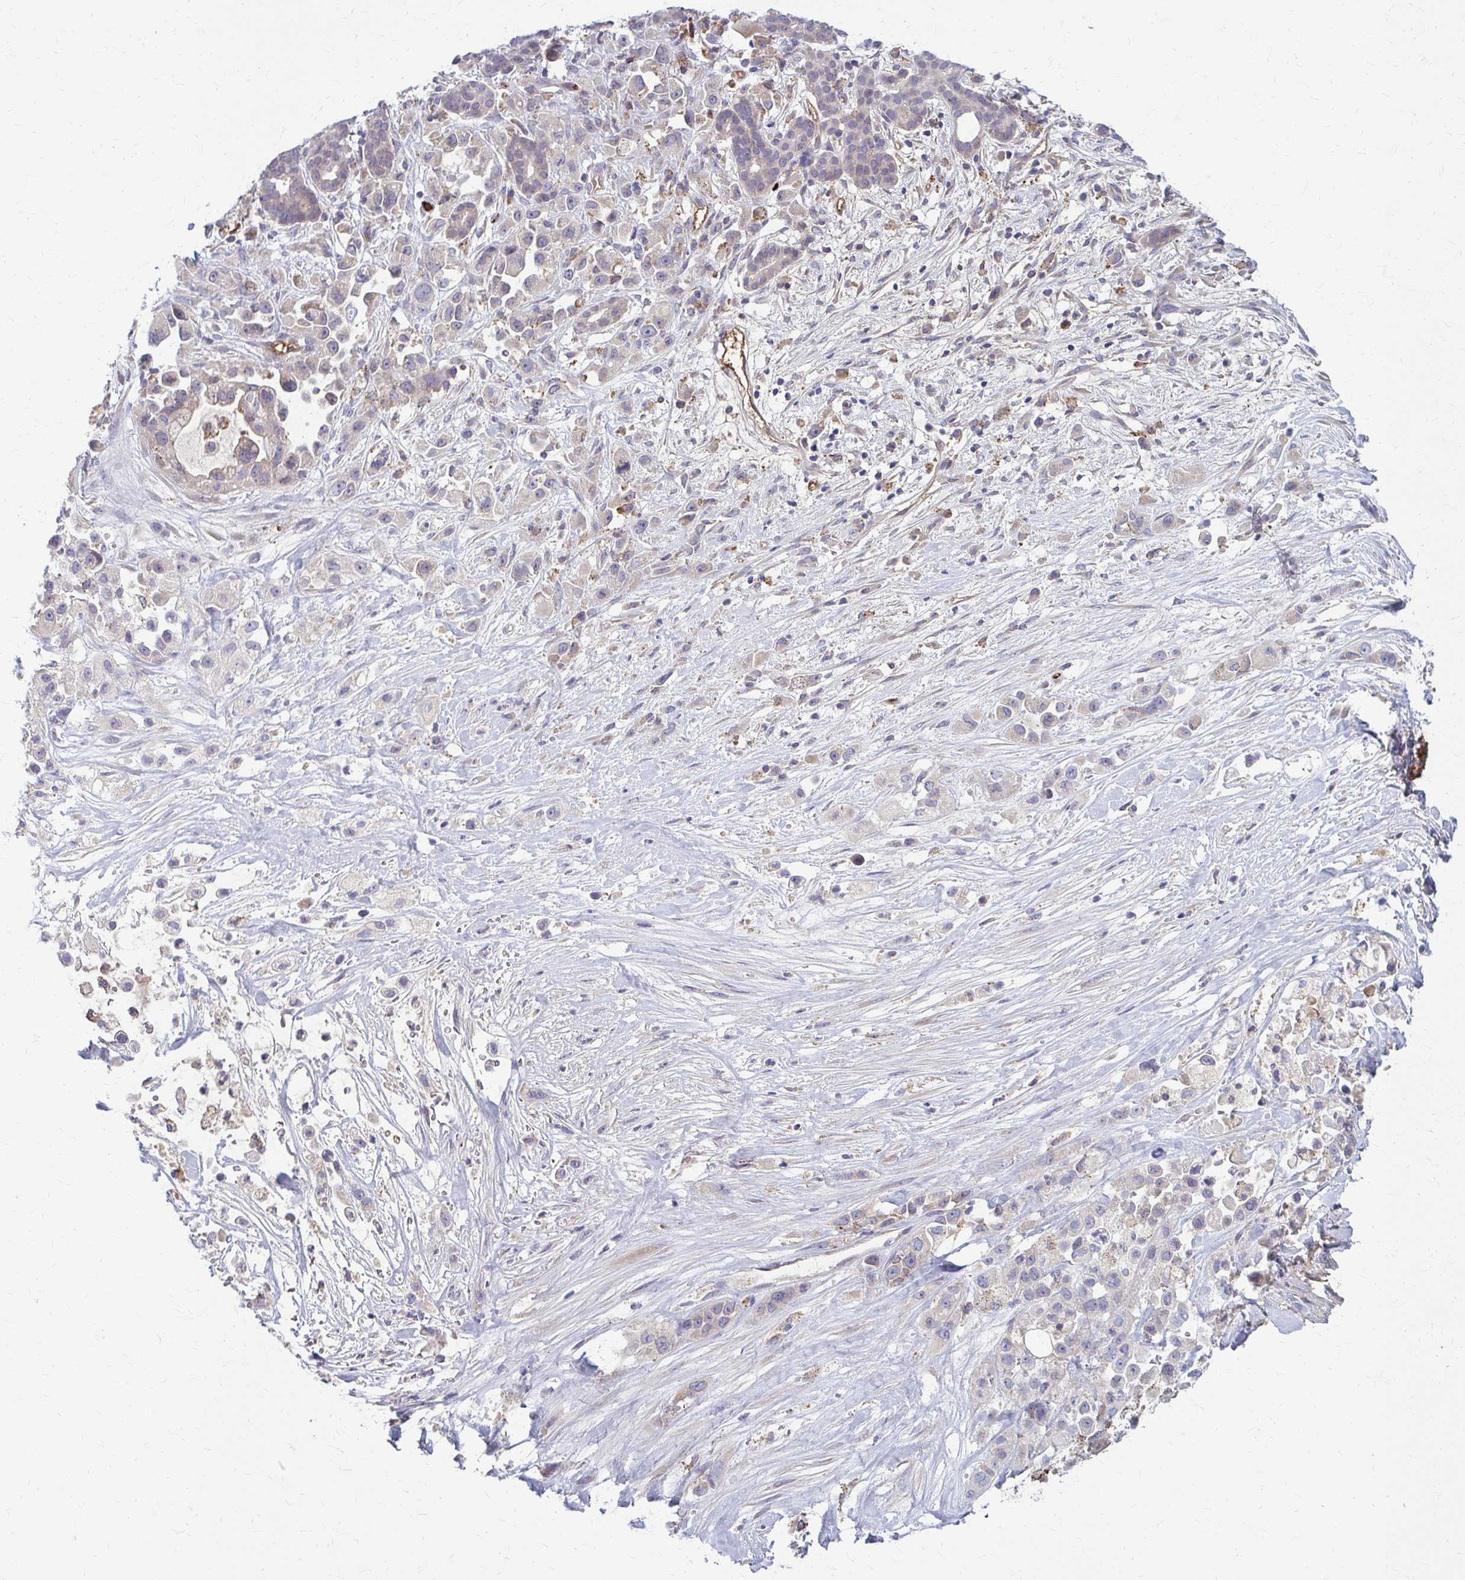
{"staining": {"intensity": "negative", "quantity": "none", "location": "none"}, "tissue": "pancreatic cancer", "cell_type": "Tumor cells", "image_type": "cancer", "snomed": [{"axis": "morphology", "description": "Adenocarcinoma, NOS"}, {"axis": "topography", "description": "Pancreas"}], "caption": "This is a image of IHC staining of adenocarcinoma (pancreatic), which shows no staining in tumor cells. Nuclei are stained in blue.", "gene": "MCRIP2", "patient": {"sex": "male", "age": 44}}